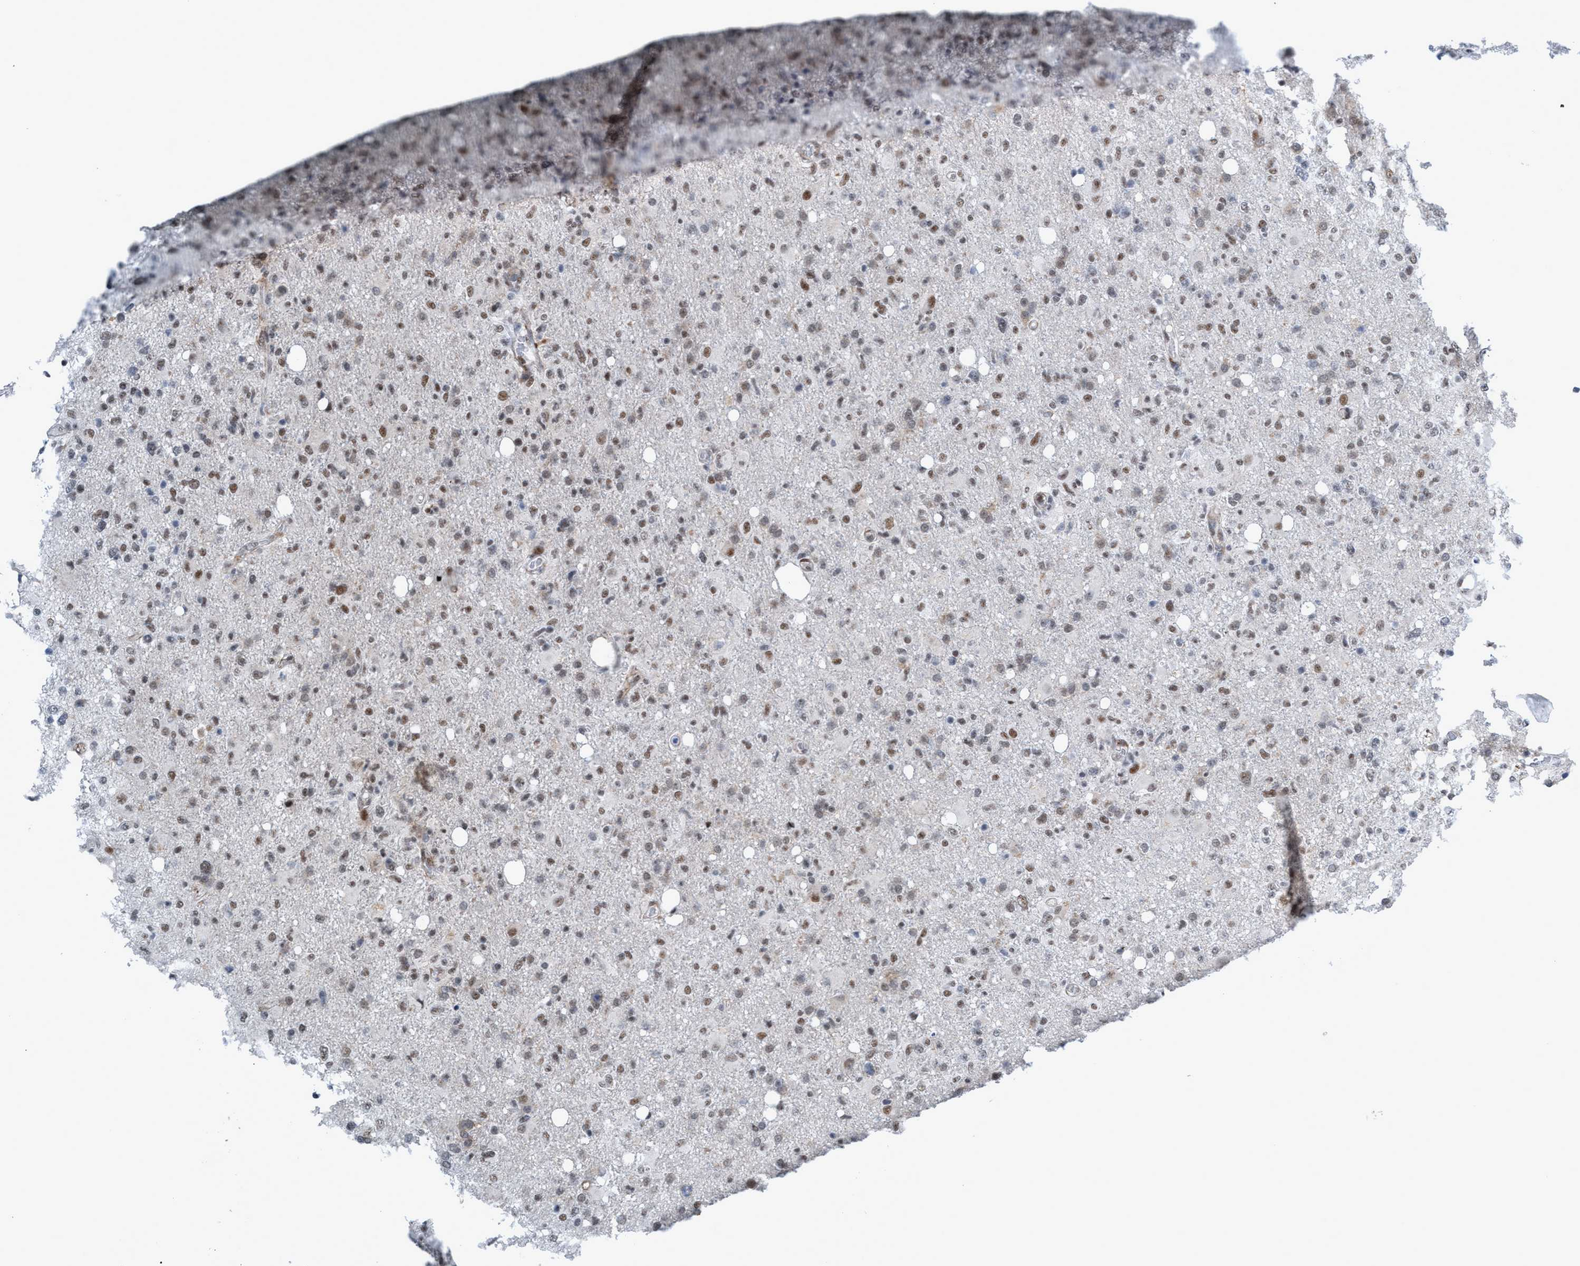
{"staining": {"intensity": "weak", "quantity": ">75%", "location": "nuclear"}, "tissue": "glioma", "cell_type": "Tumor cells", "image_type": "cancer", "snomed": [{"axis": "morphology", "description": "Glioma, malignant, High grade"}, {"axis": "topography", "description": "Brain"}], "caption": "Immunohistochemistry (IHC) of malignant high-grade glioma reveals low levels of weak nuclear expression in approximately >75% of tumor cells. (DAB (3,3'-diaminobenzidine) = brown stain, brightfield microscopy at high magnification).", "gene": "CWC27", "patient": {"sex": "female", "age": 57}}